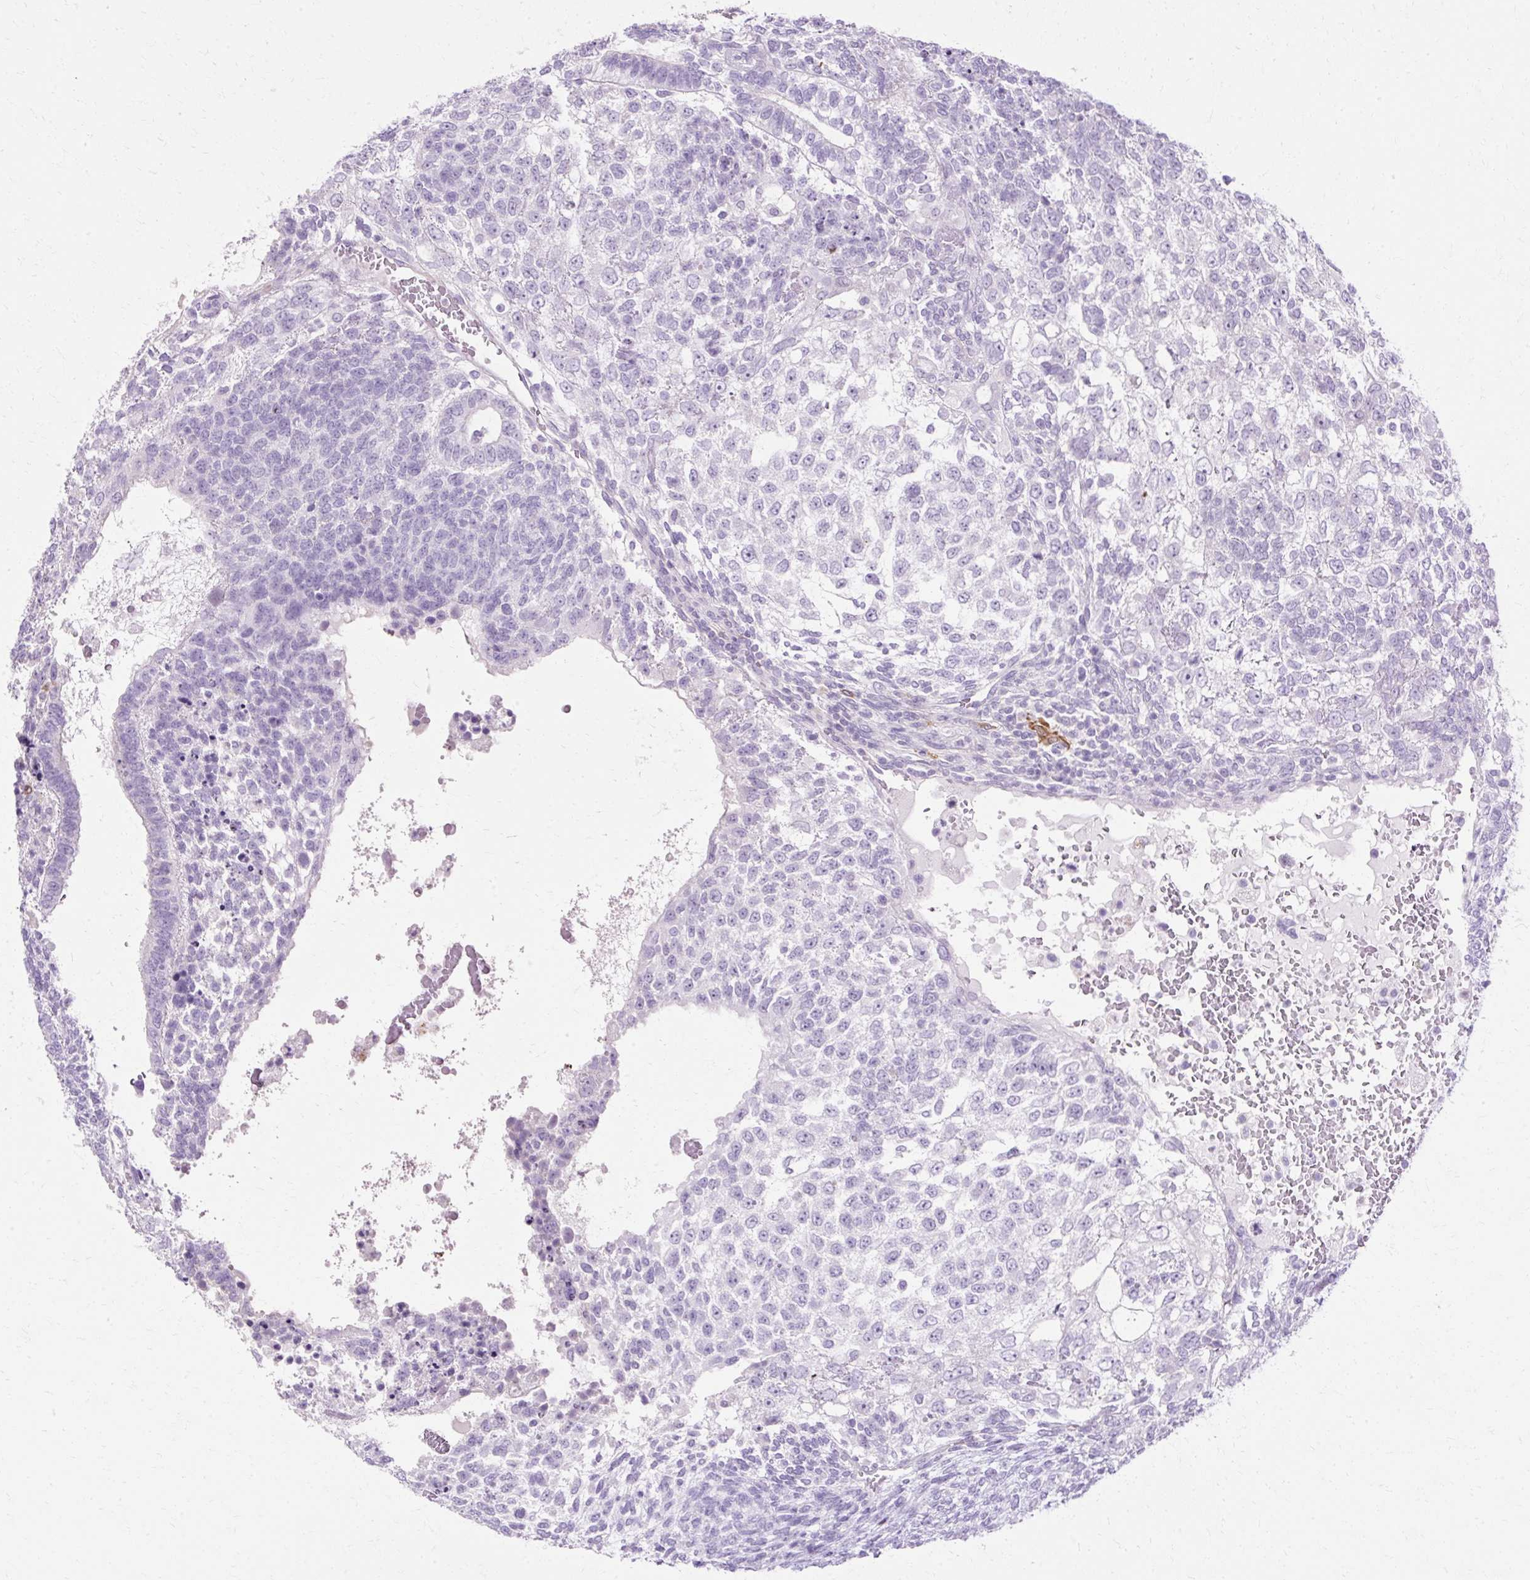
{"staining": {"intensity": "negative", "quantity": "none", "location": "none"}, "tissue": "testis cancer", "cell_type": "Tumor cells", "image_type": "cancer", "snomed": [{"axis": "morphology", "description": "Carcinoma, Embryonal, NOS"}, {"axis": "topography", "description": "Testis"}], "caption": "Testis cancer was stained to show a protein in brown. There is no significant positivity in tumor cells. Nuclei are stained in blue.", "gene": "HSD11B1", "patient": {"sex": "male", "age": 23}}